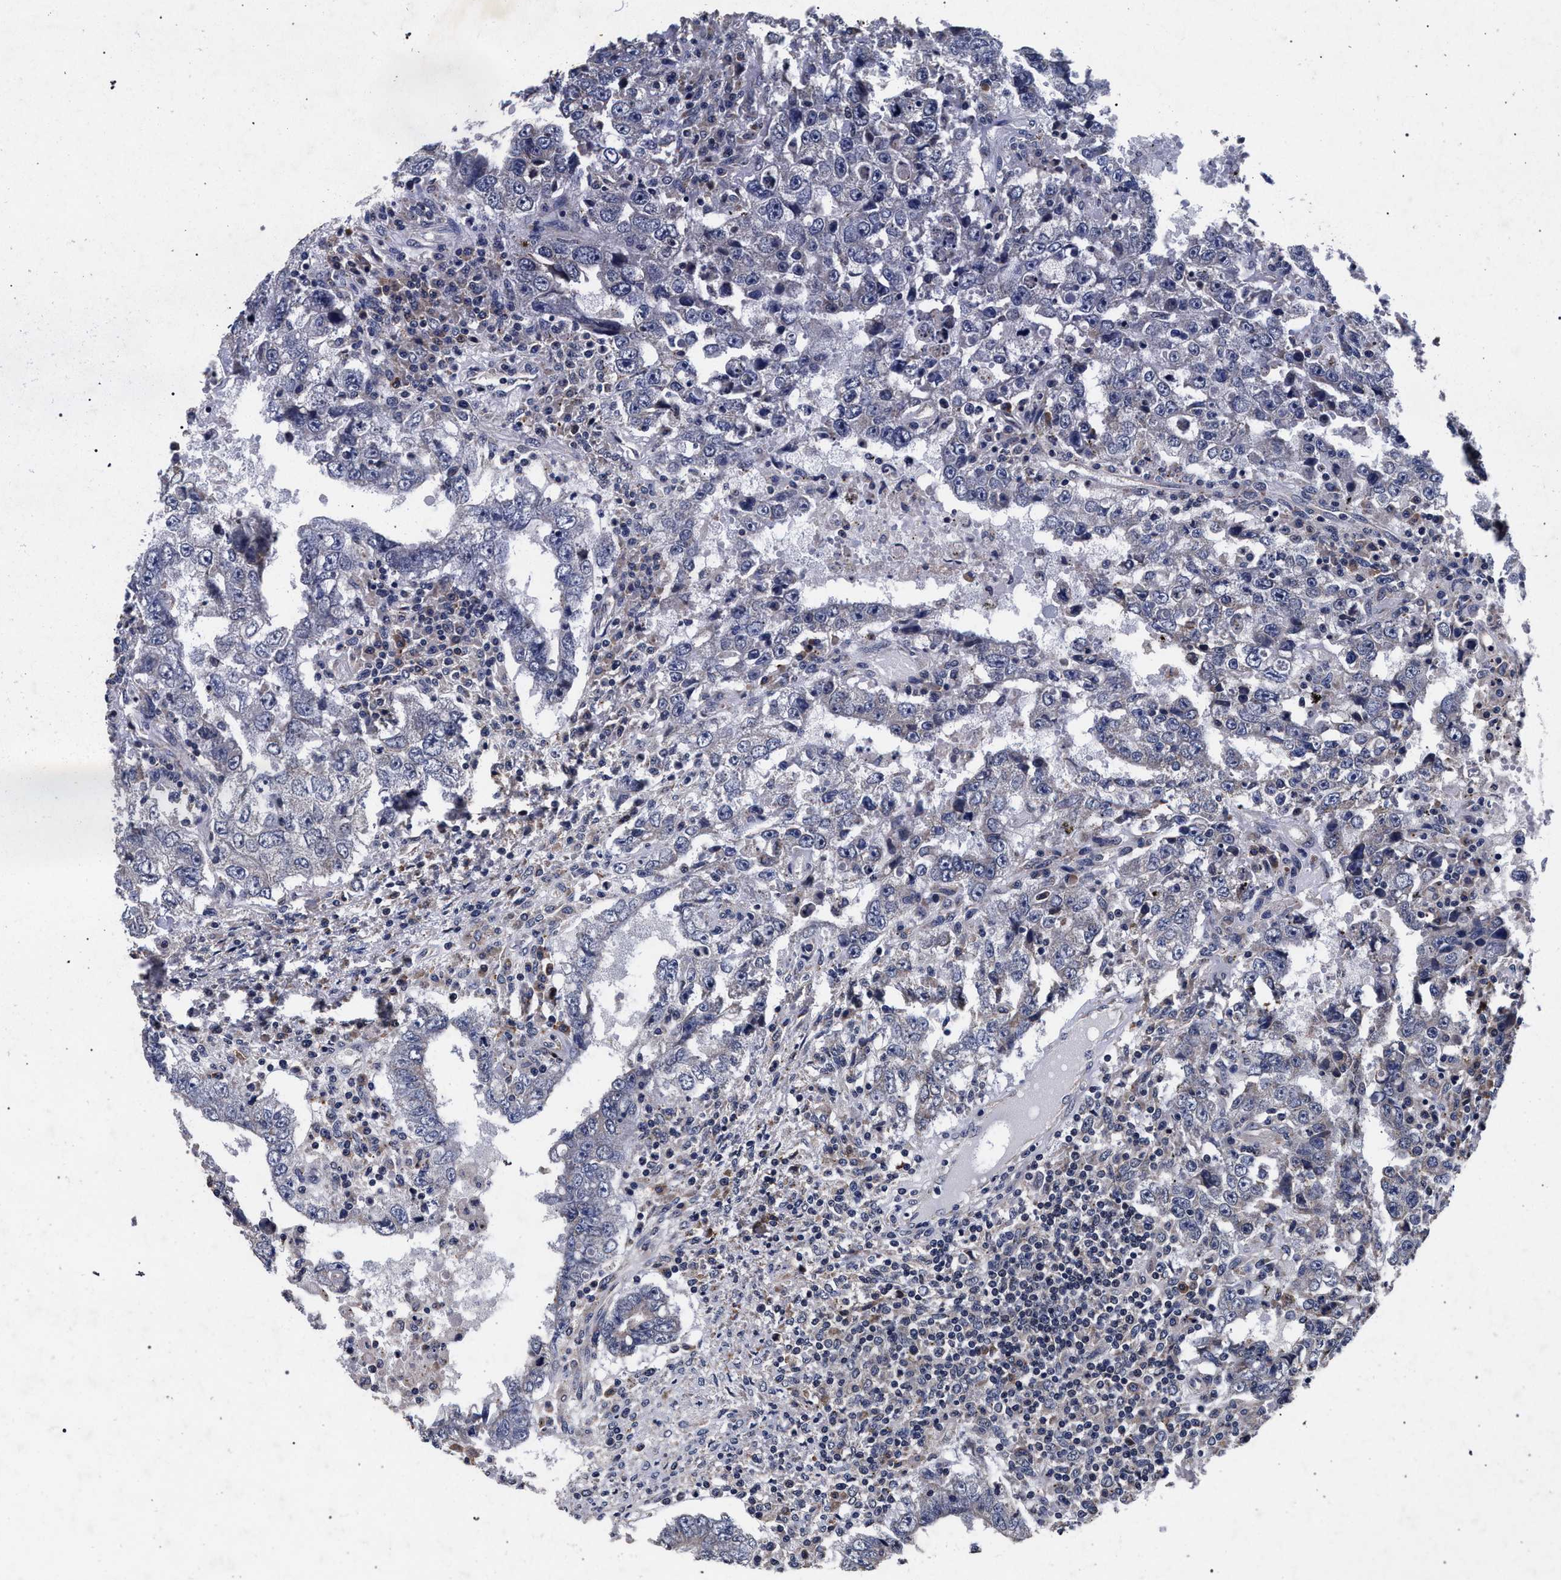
{"staining": {"intensity": "negative", "quantity": "none", "location": "none"}, "tissue": "testis cancer", "cell_type": "Tumor cells", "image_type": "cancer", "snomed": [{"axis": "morphology", "description": "Carcinoma, Embryonal, NOS"}, {"axis": "topography", "description": "Testis"}], "caption": "A photomicrograph of testis cancer stained for a protein shows no brown staining in tumor cells.", "gene": "CFAP95", "patient": {"sex": "male", "age": 26}}